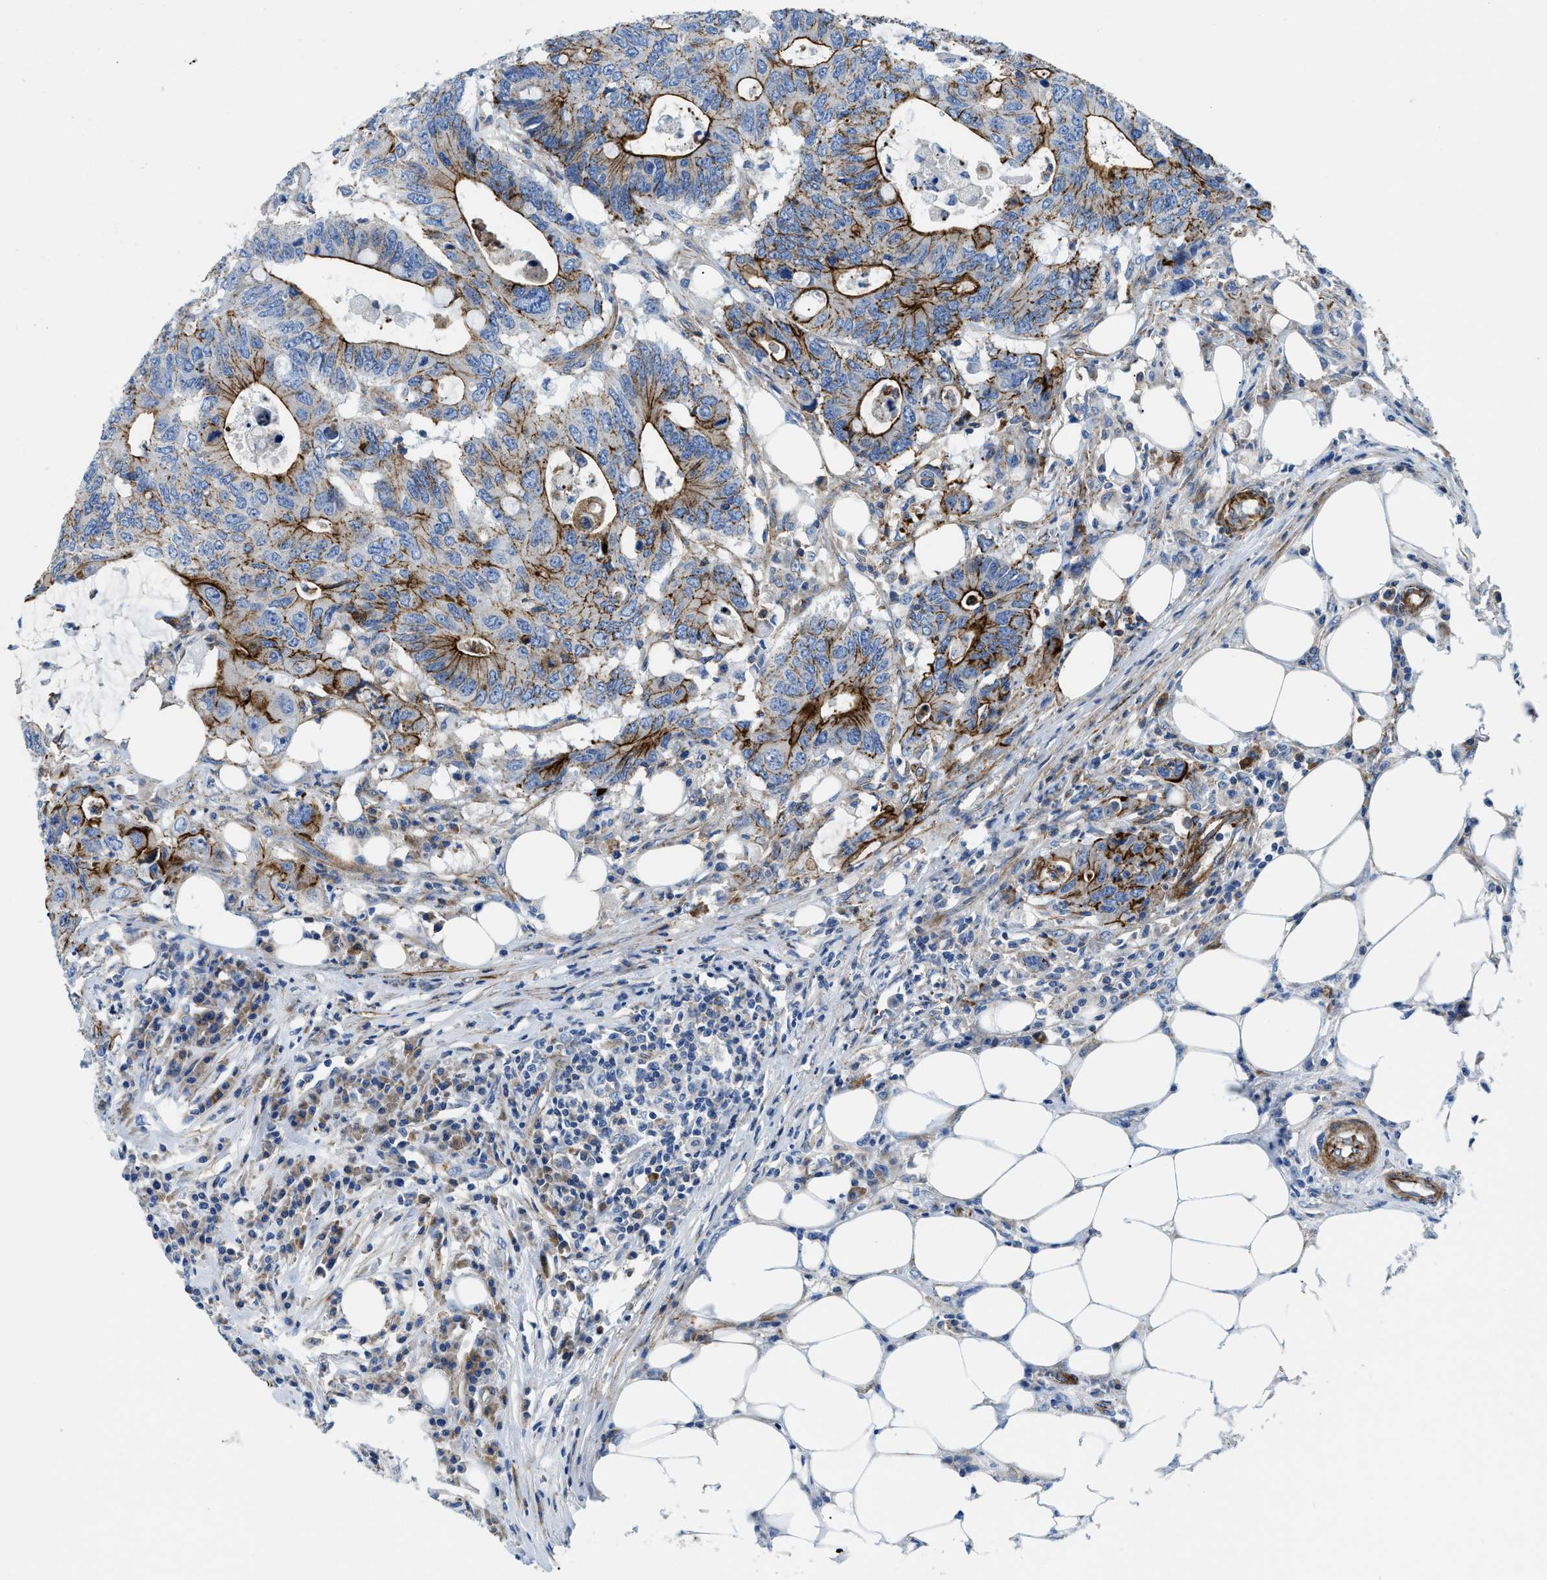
{"staining": {"intensity": "strong", "quantity": "25%-75%", "location": "cytoplasmic/membranous"}, "tissue": "colorectal cancer", "cell_type": "Tumor cells", "image_type": "cancer", "snomed": [{"axis": "morphology", "description": "Adenocarcinoma, NOS"}, {"axis": "topography", "description": "Colon"}], "caption": "Protein expression analysis of human colorectal cancer reveals strong cytoplasmic/membranous expression in approximately 25%-75% of tumor cells.", "gene": "CUTA", "patient": {"sex": "male", "age": 71}}